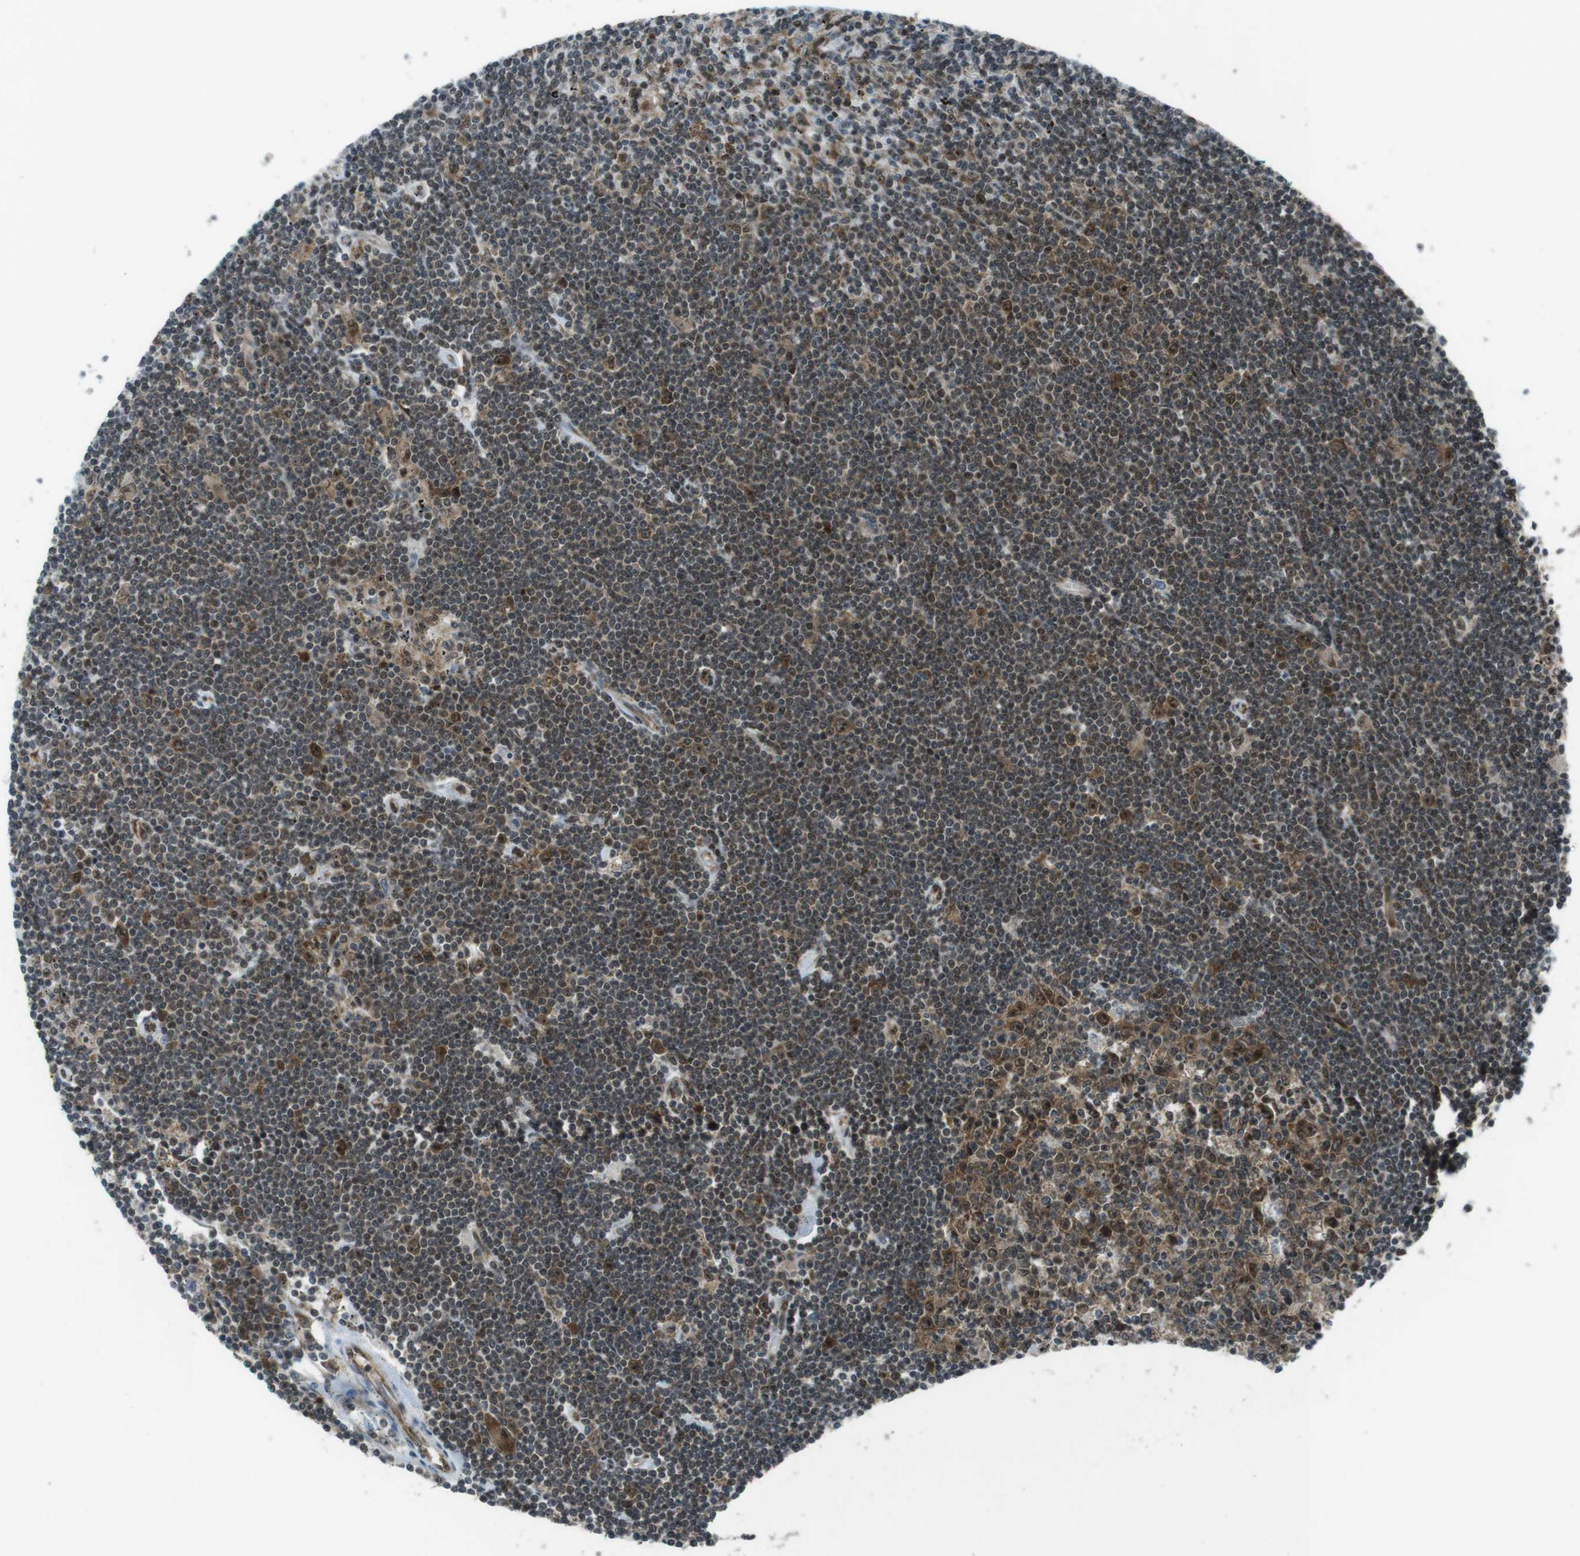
{"staining": {"intensity": "moderate", "quantity": ">75%", "location": "cytoplasmic/membranous,nuclear"}, "tissue": "lymphoma", "cell_type": "Tumor cells", "image_type": "cancer", "snomed": [{"axis": "morphology", "description": "Malignant lymphoma, non-Hodgkin's type, Low grade"}, {"axis": "topography", "description": "Spleen"}], "caption": "Human lymphoma stained with a protein marker exhibits moderate staining in tumor cells.", "gene": "CSNK1D", "patient": {"sex": "male", "age": 76}}